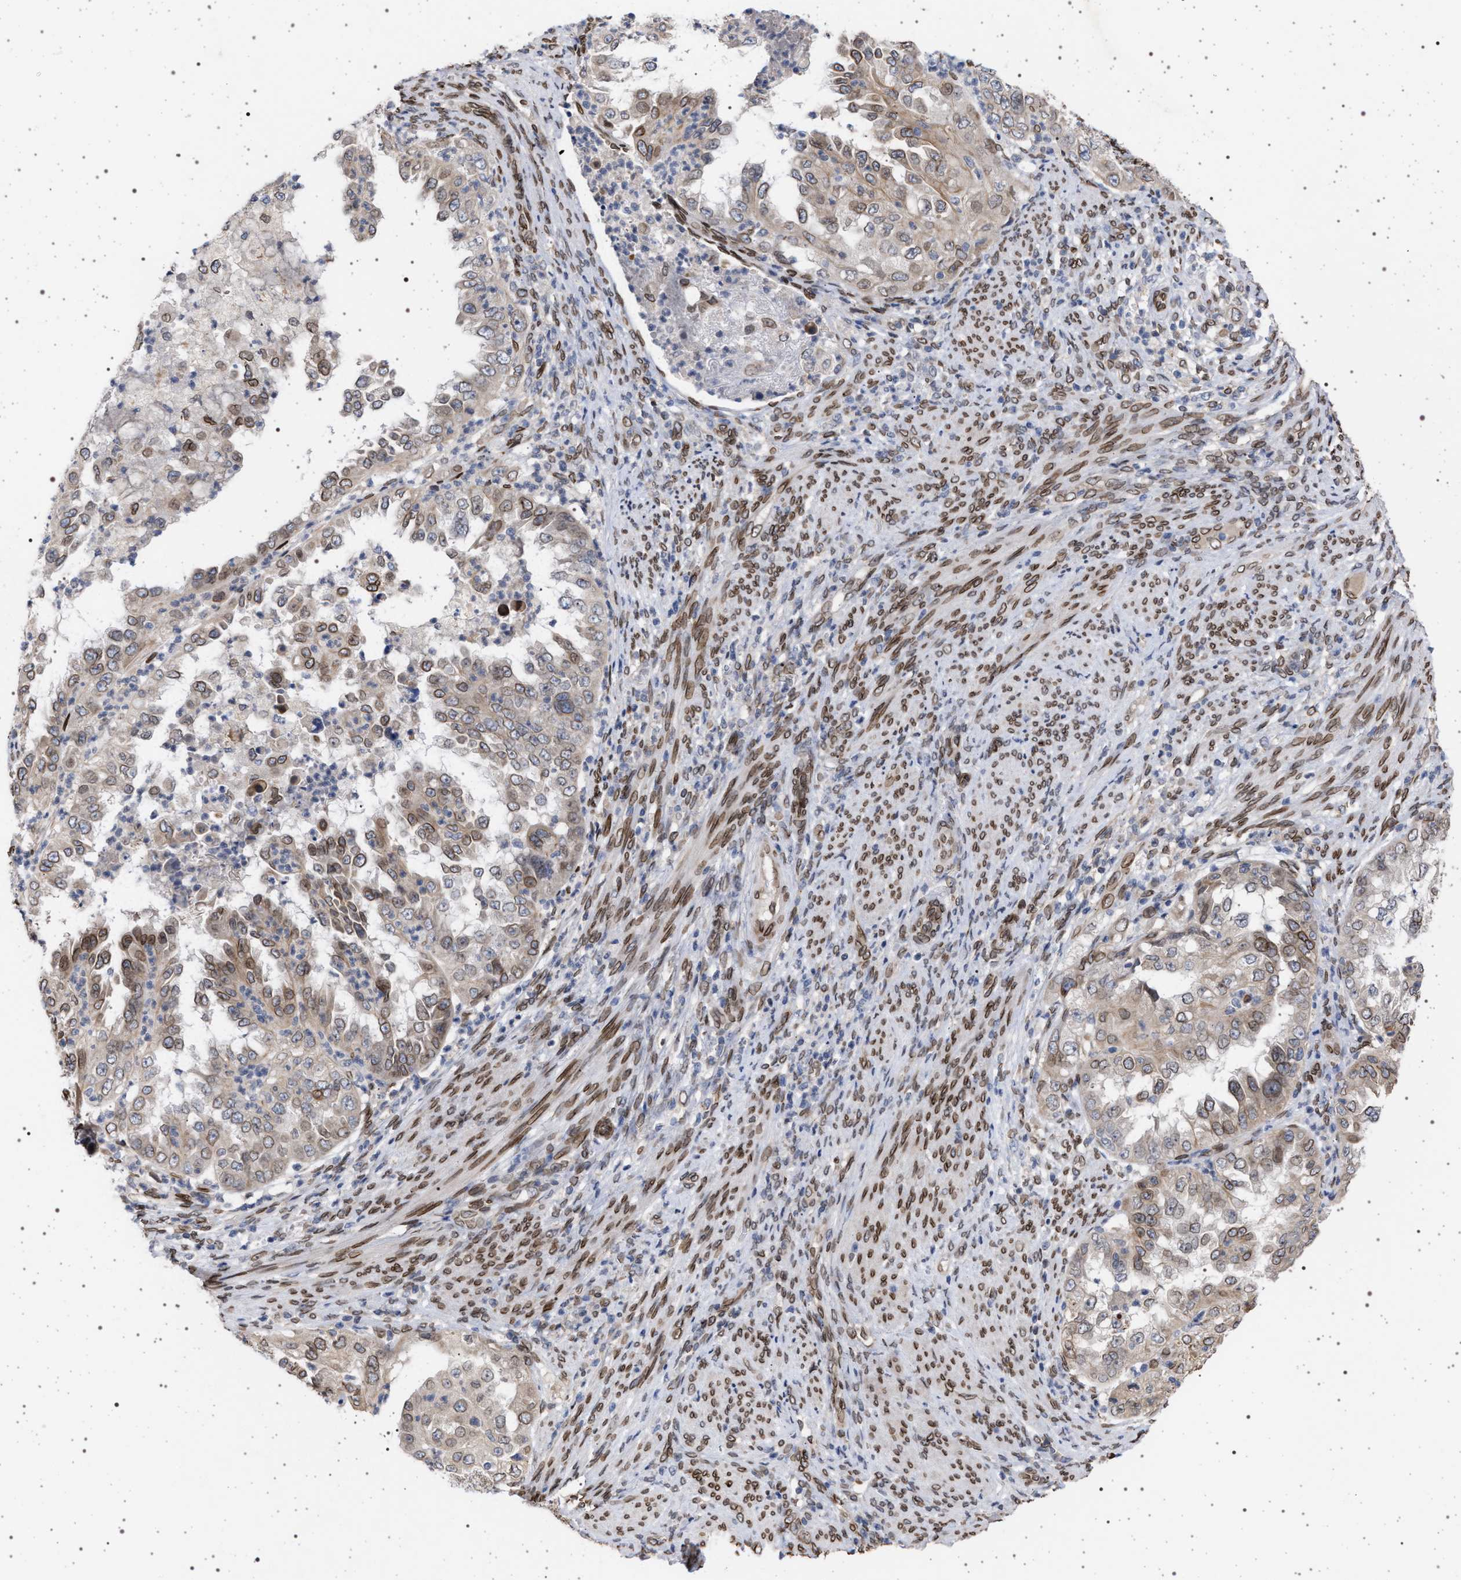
{"staining": {"intensity": "moderate", "quantity": ">75%", "location": "cytoplasmic/membranous,nuclear"}, "tissue": "endometrial cancer", "cell_type": "Tumor cells", "image_type": "cancer", "snomed": [{"axis": "morphology", "description": "Adenocarcinoma, NOS"}, {"axis": "topography", "description": "Endometrium"}], "caption": "There is medium levels of moderate cytoplasmic/membranous and nuclear expression in tumor cells of endometrial adenocarcinoma, as demonstrated by immunohistochemical staining (brown color).", "gene": "ING2", "patient": {"sex": "female", "age": 85}}